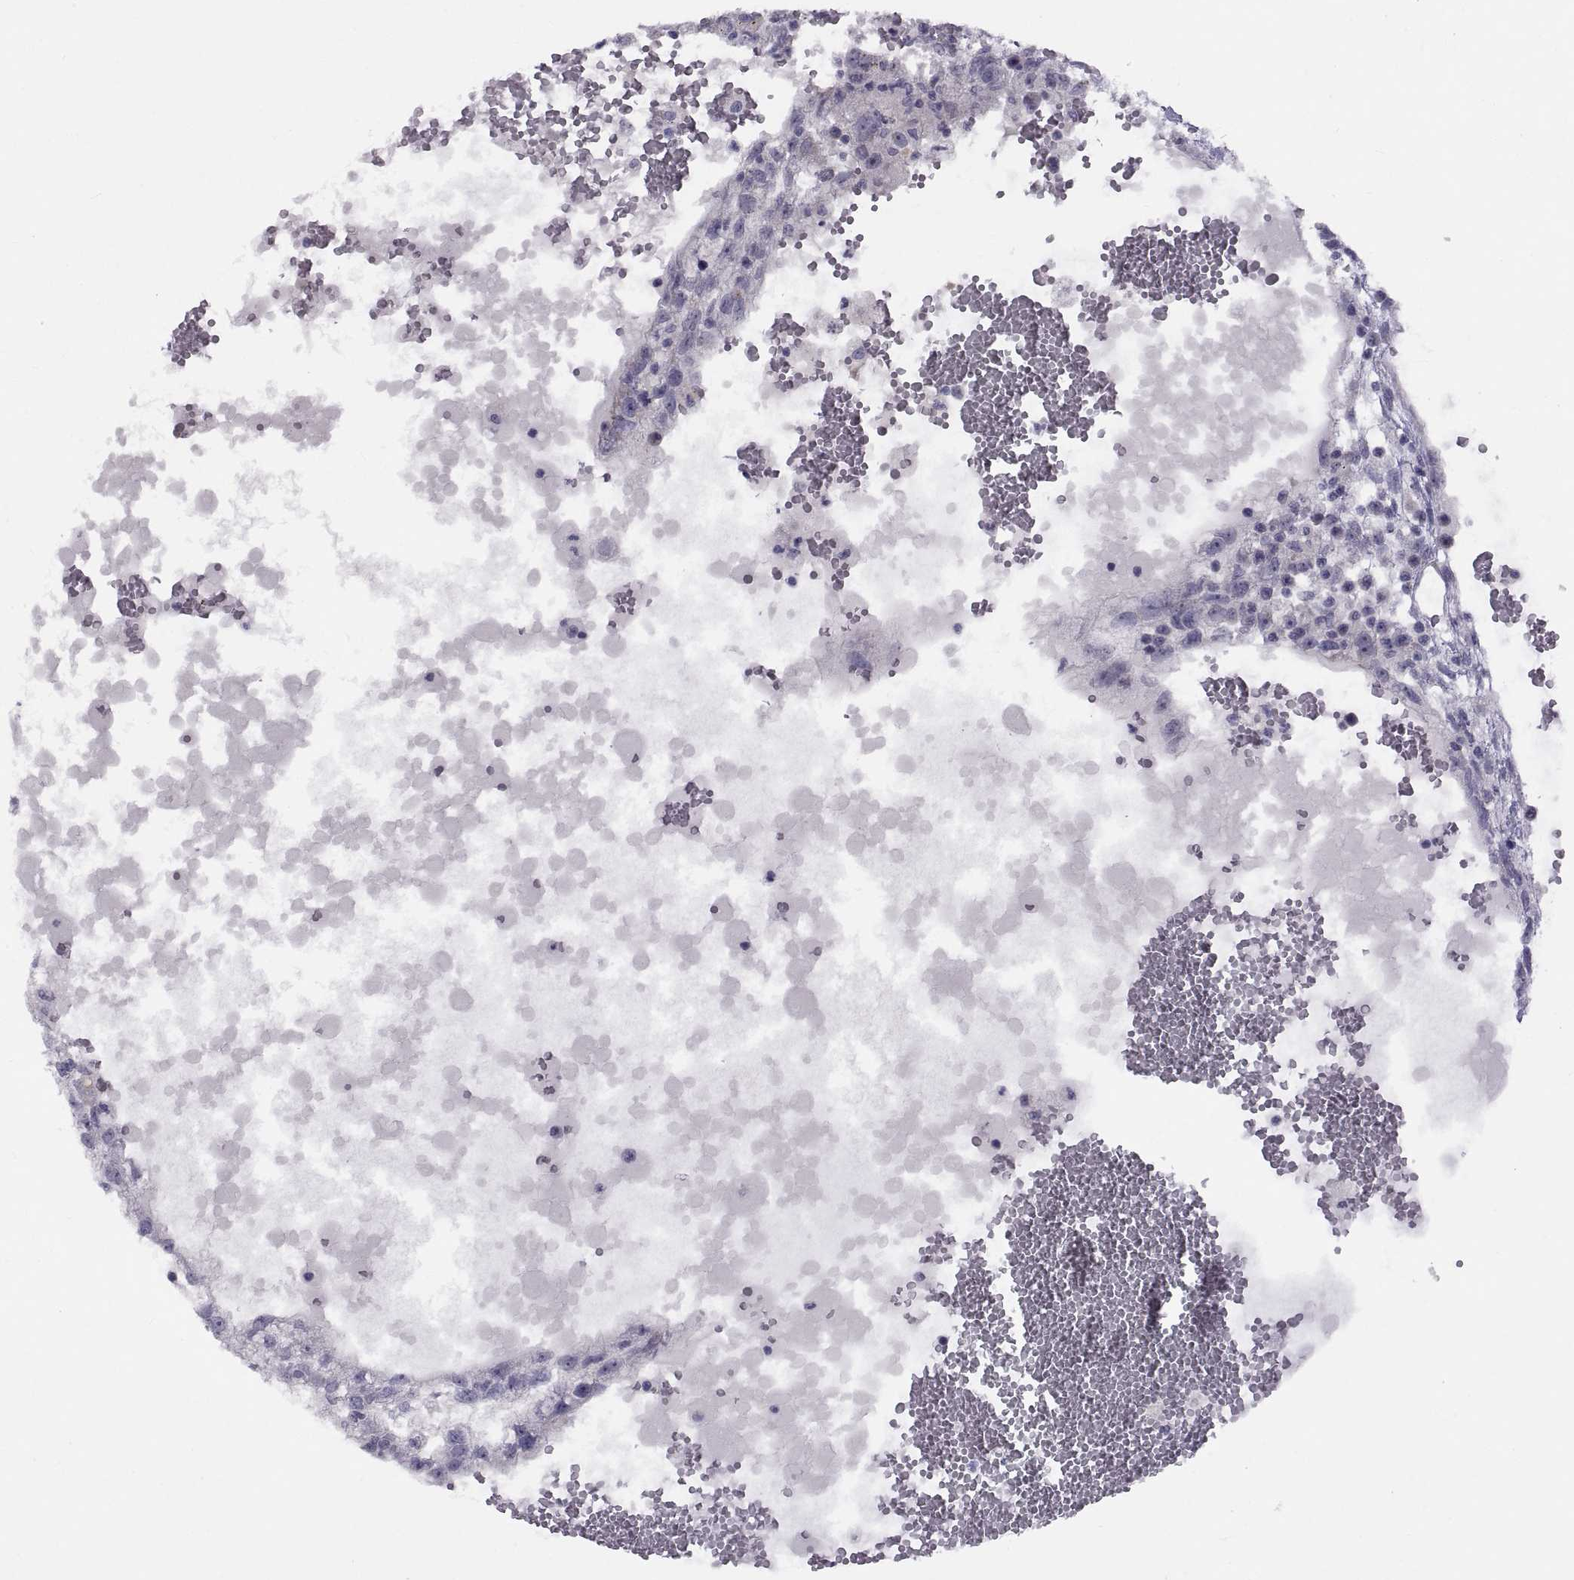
{"staining": {"intensity": "negative", "quantity": "none", "location": "none"}, "tissue": "testis cancer", "cell_type": "Tumor cells", "image_type": "cancer", "snomed": [{"axis": "morphology", "description": "Normal tissue, NOS"}, {"axis": "morphology", "description": "Carcinoma, Embryonal, NOS"}, {"axis": "topography", "description": "Testis"}, {"axis": "topography", "description": "Epididymis"}], "caption": "A micrograph of human testis cancer is negative for staining in tumor cells. (Immunohistochemistry, brightfield microscopy, high magnification).", "gene": "TMEM158", "patient": {"sex": "male", "age": 32}}